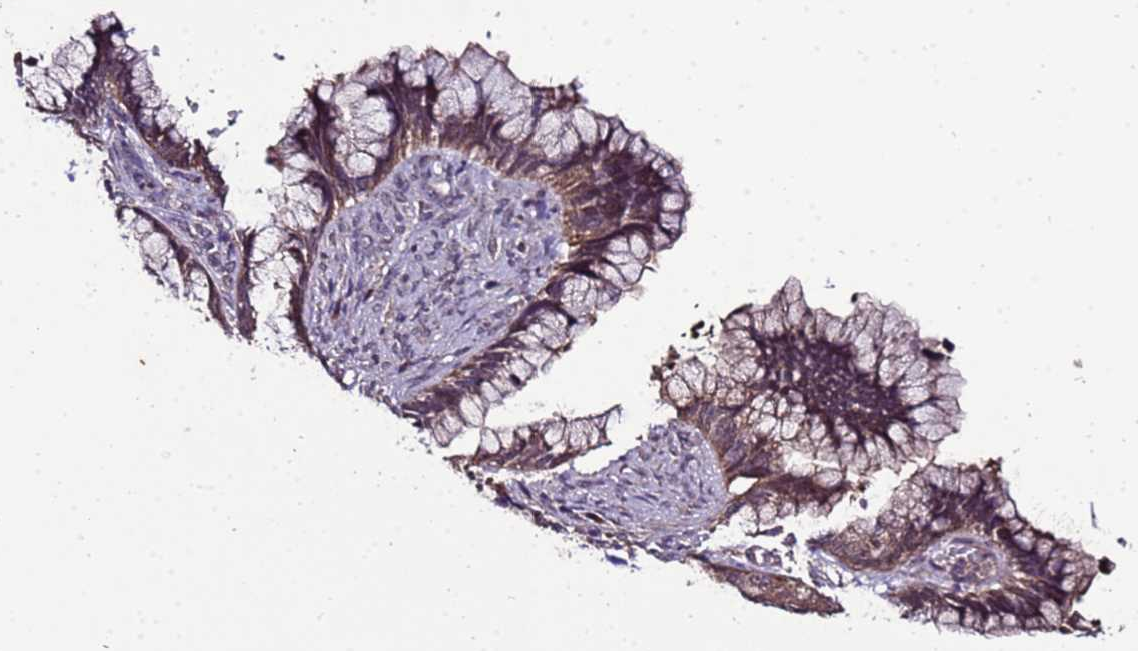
{"staining": {"intensity": "moderate", "quantity": ">75%", "location": "cytoplasmic/membranous"}, "tissue": "cervical cancer", "cell_type": "Tumor cells", "image_type": "cancer", "snomed": [{"axis": "morphology", "description": "Adenocarcinoma, NOS"}, {"axis": "topography", "description": "Cervix"}], "caption": "Immunohistochemistry of cervical cancer (adenocarcinoma) exhibits medium levels of moderate cytoplasmic/membranous expression in approximately >75% of tumor cells.", "gene": "ZNF329", "patient": {"sex": "female", "age": 44}}